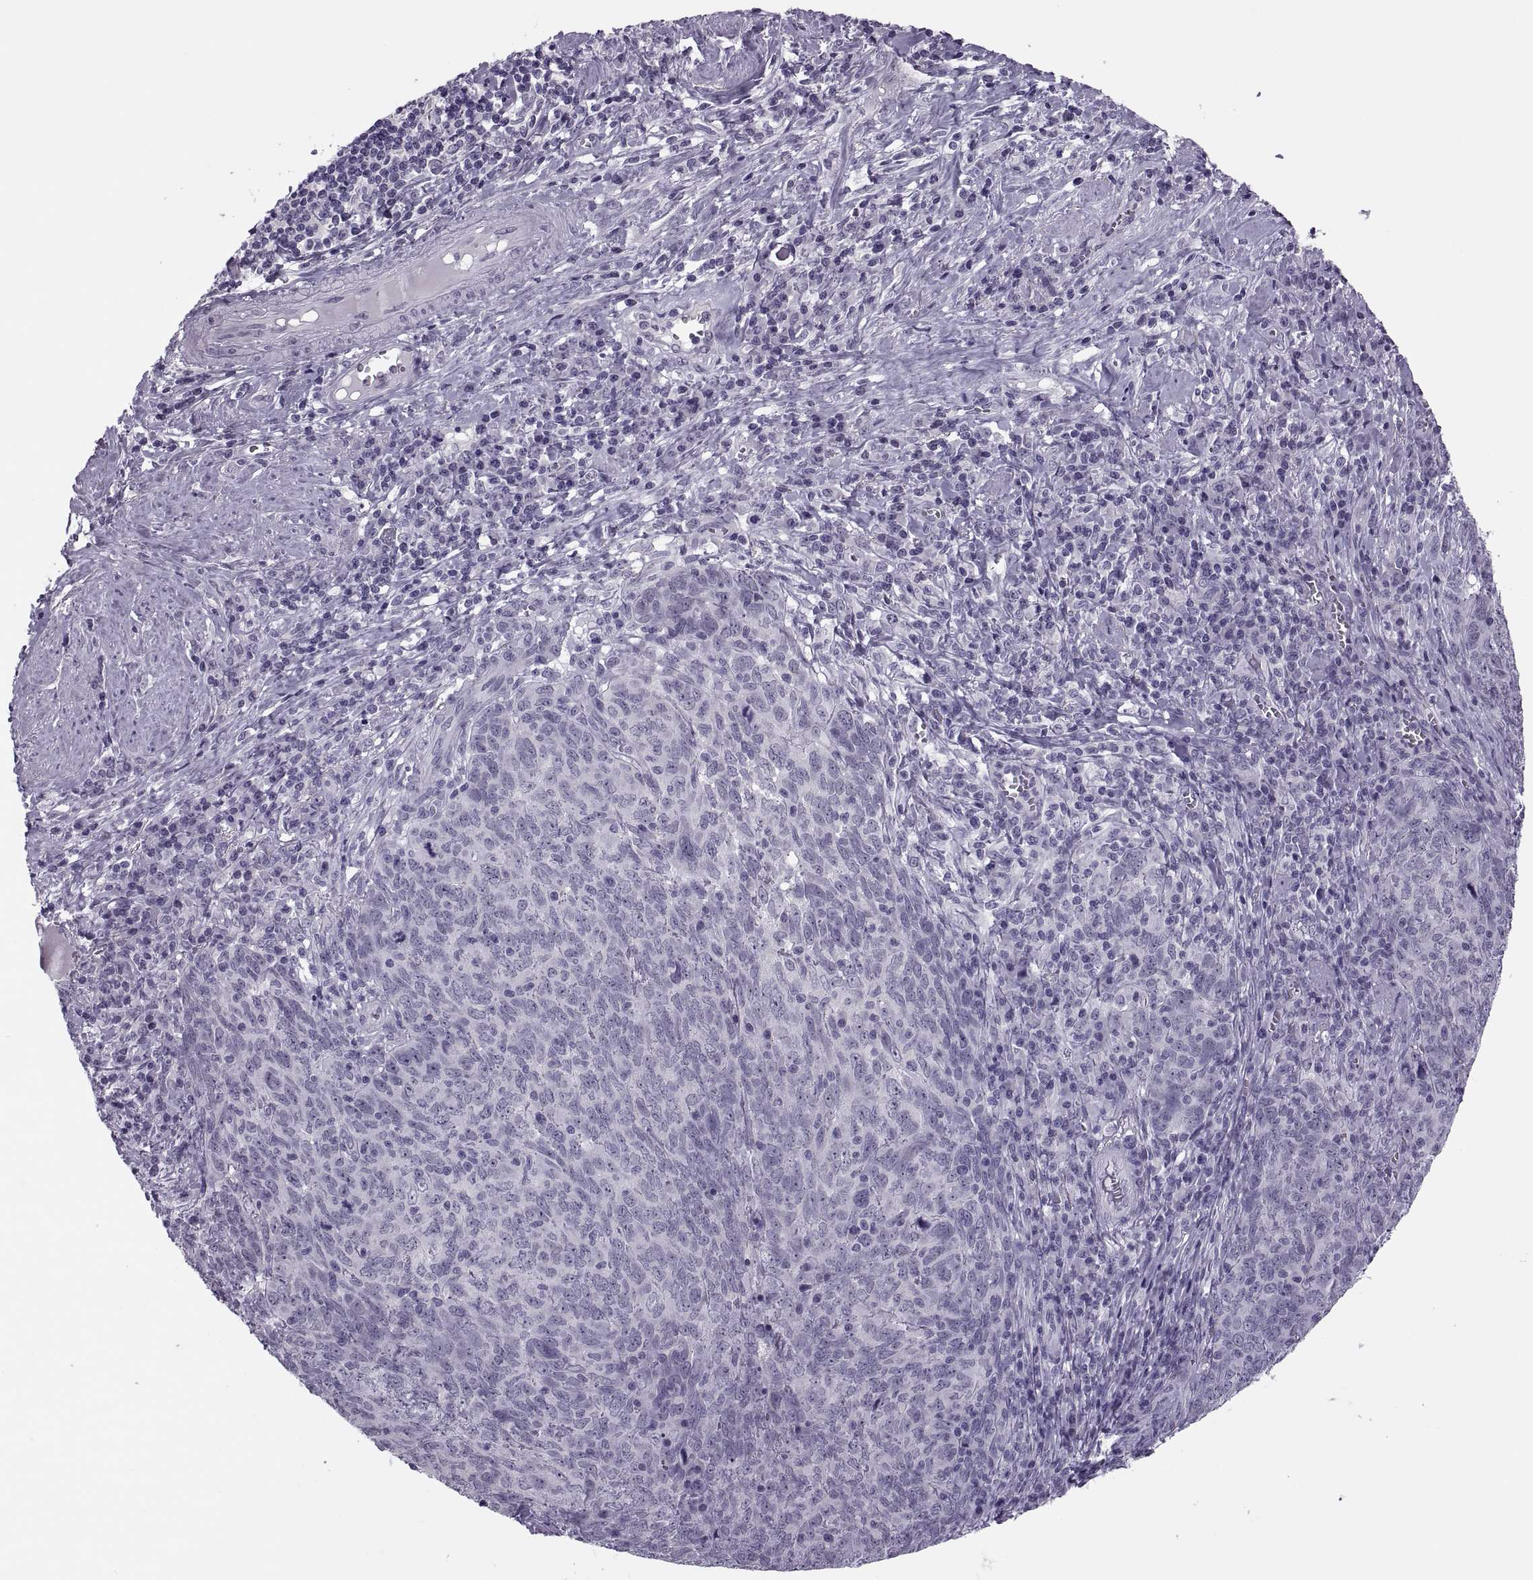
{"staining": {"intensity": "negative", "quantity": "none", "location": "none"}, "tissue": "skin cancer", "cell_type": "Tumor cells", "image_type": "cancer", "snomed": [{"axis": "morphology", "description": "Squamous cell carcinoma, NOS"}, {"axis": "topography", "description": "Skin"}, {"axis": "topography", "description": "Anal"}], "caption": "Immunohistochemistry photomicrograph of human squamous cell carcinoma (skin) stained for a protein (brown), which reveals no positivity in tumor cells.", "gene": "SYNGR4", "patient": {"sex": "female", "age": 51}}